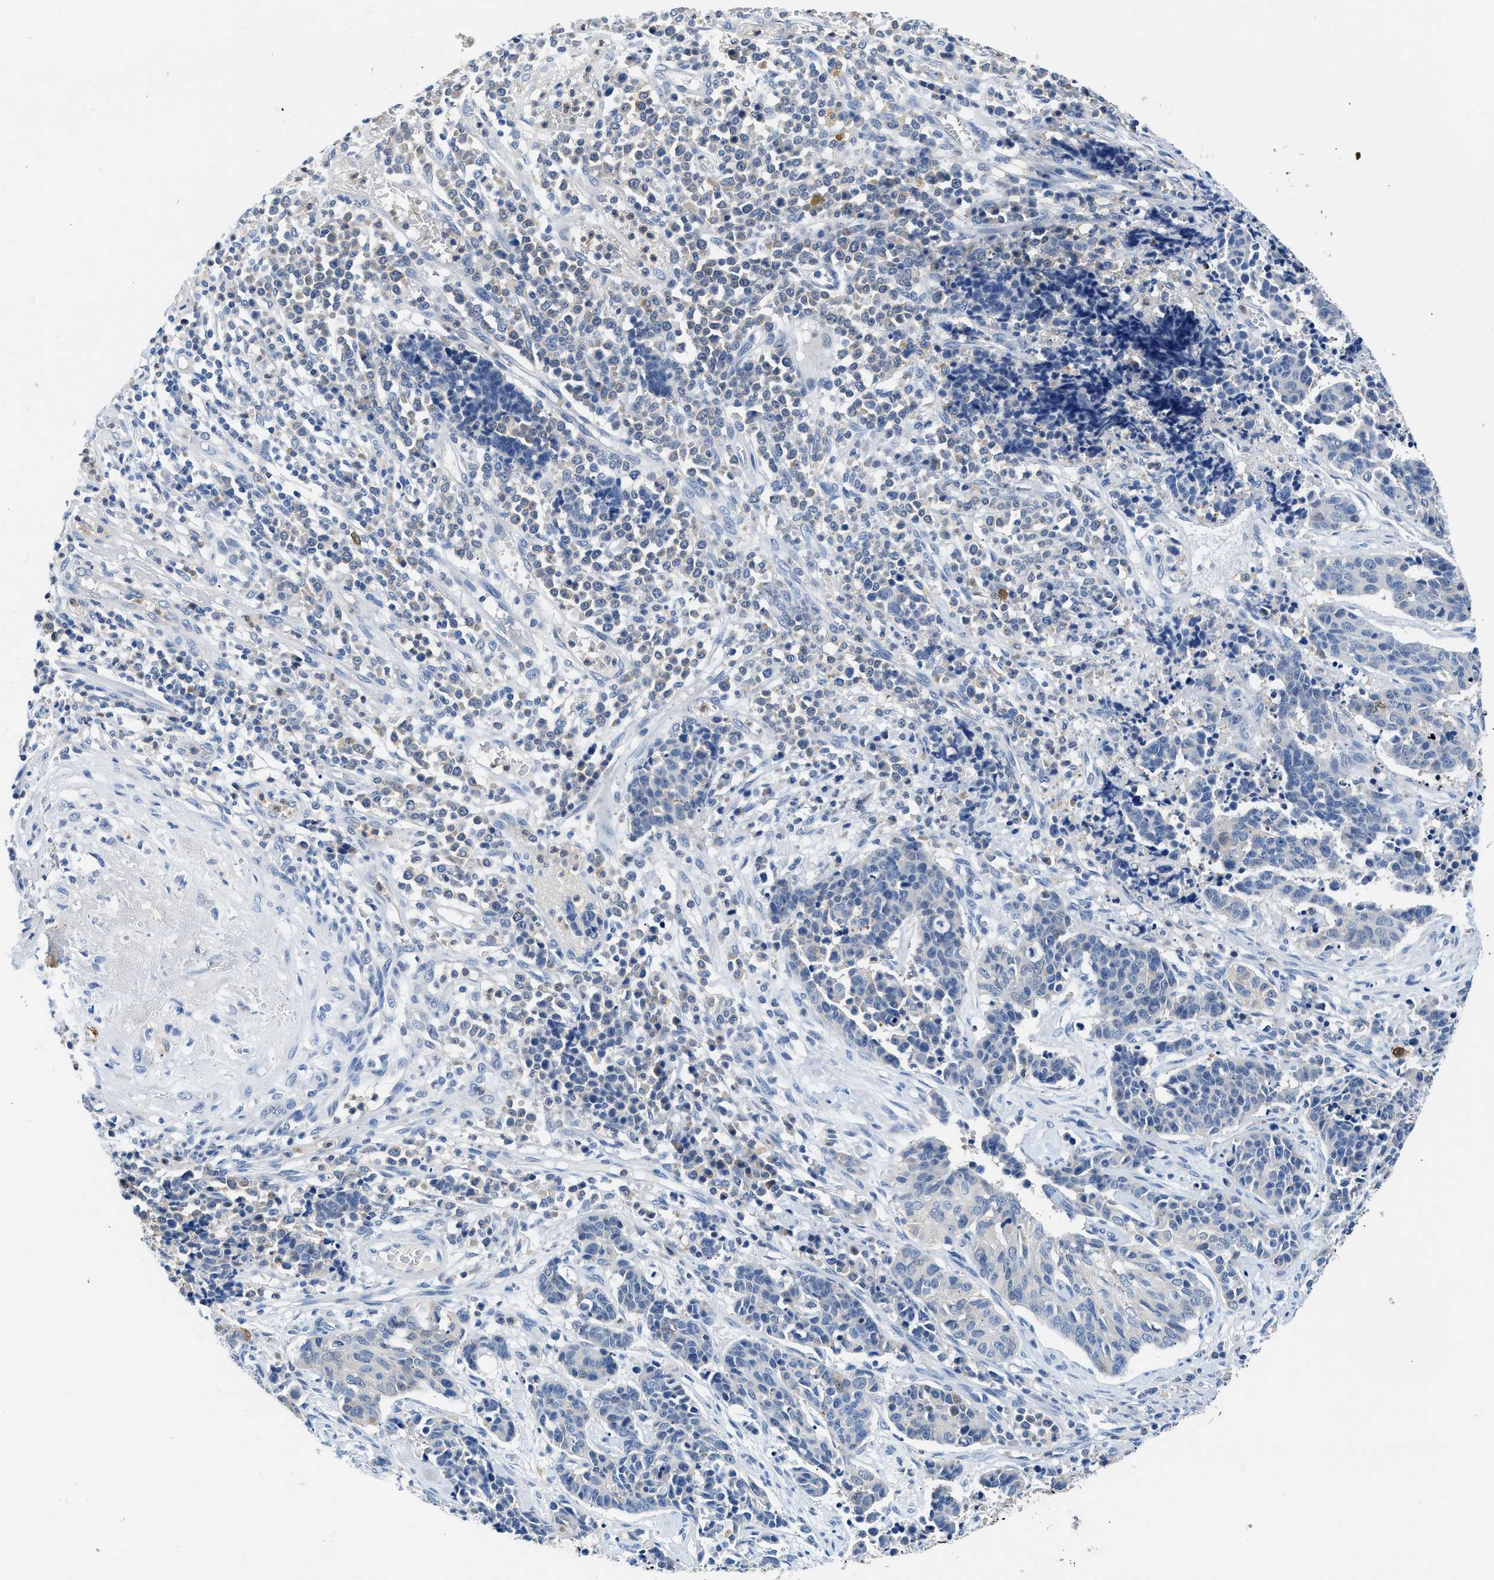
{"staining": {"intensity": "negative", "quantity": "none", "location": "none"}, "tissue": "cervical cancer", "cell_type": "Tumor cells", "image_type": "cancer", "snomed": [{"axis": "morphology", "description": "Squamous cell carcinoma, NOS"}, {"axis": "topography", "description": "Cervix"}], "caption": "Histopathology image shows no protein positivity in tumor cells of cervical squamous cell carcinoma tissue.", "gene": "FADS6", "patient": {"sex": "female", "age": 35}}